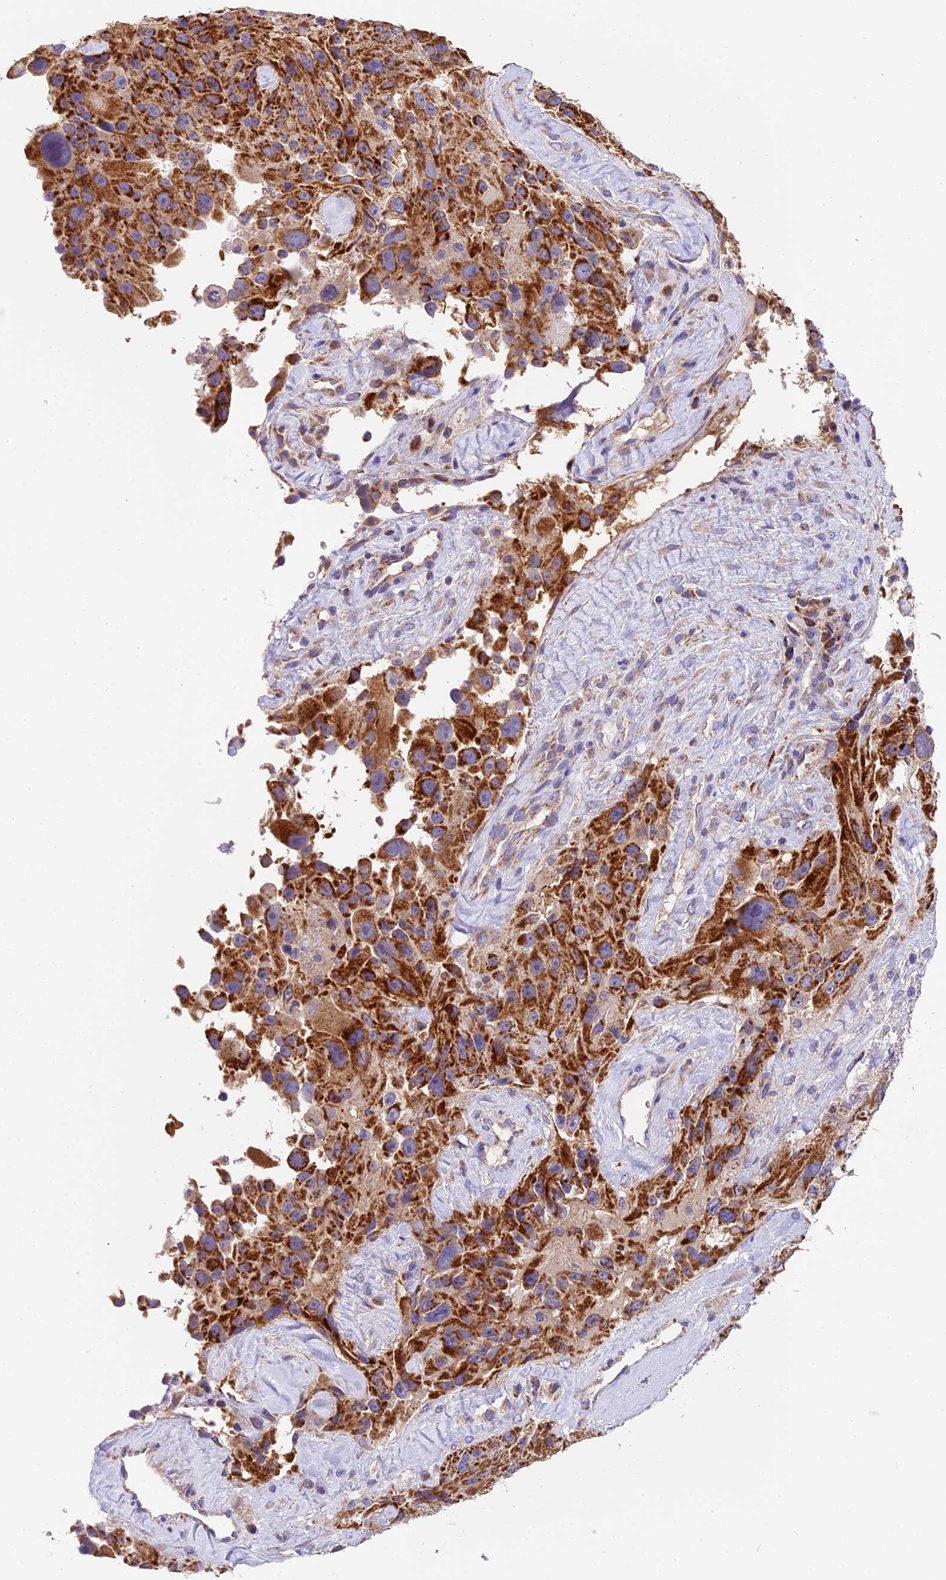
{"staining": {"intensity": "moderate", "quantity": ">75%", "location": "cytoplasmic/membranous"}, "tissue": "melanoma", "cell_type": "Tumor cells", "image_type": "cancer", "snomed": [{"axis": "morphology", "description": "Malignant melanoma, Metastatic site"}, {"axis": "topography", "description": "Lymph node"}], "caption": "Protein positivity by immunohistochemistry (IHC) displays moderate cytoplasmic/membranous staining in about >75% of tumor cells in malignant melanoma (metastatic site). The protein is shown in brown color, while the nuclei are stained blue.", "gene": "MGME1", "patient": {"sex": "male", "age": 62}}